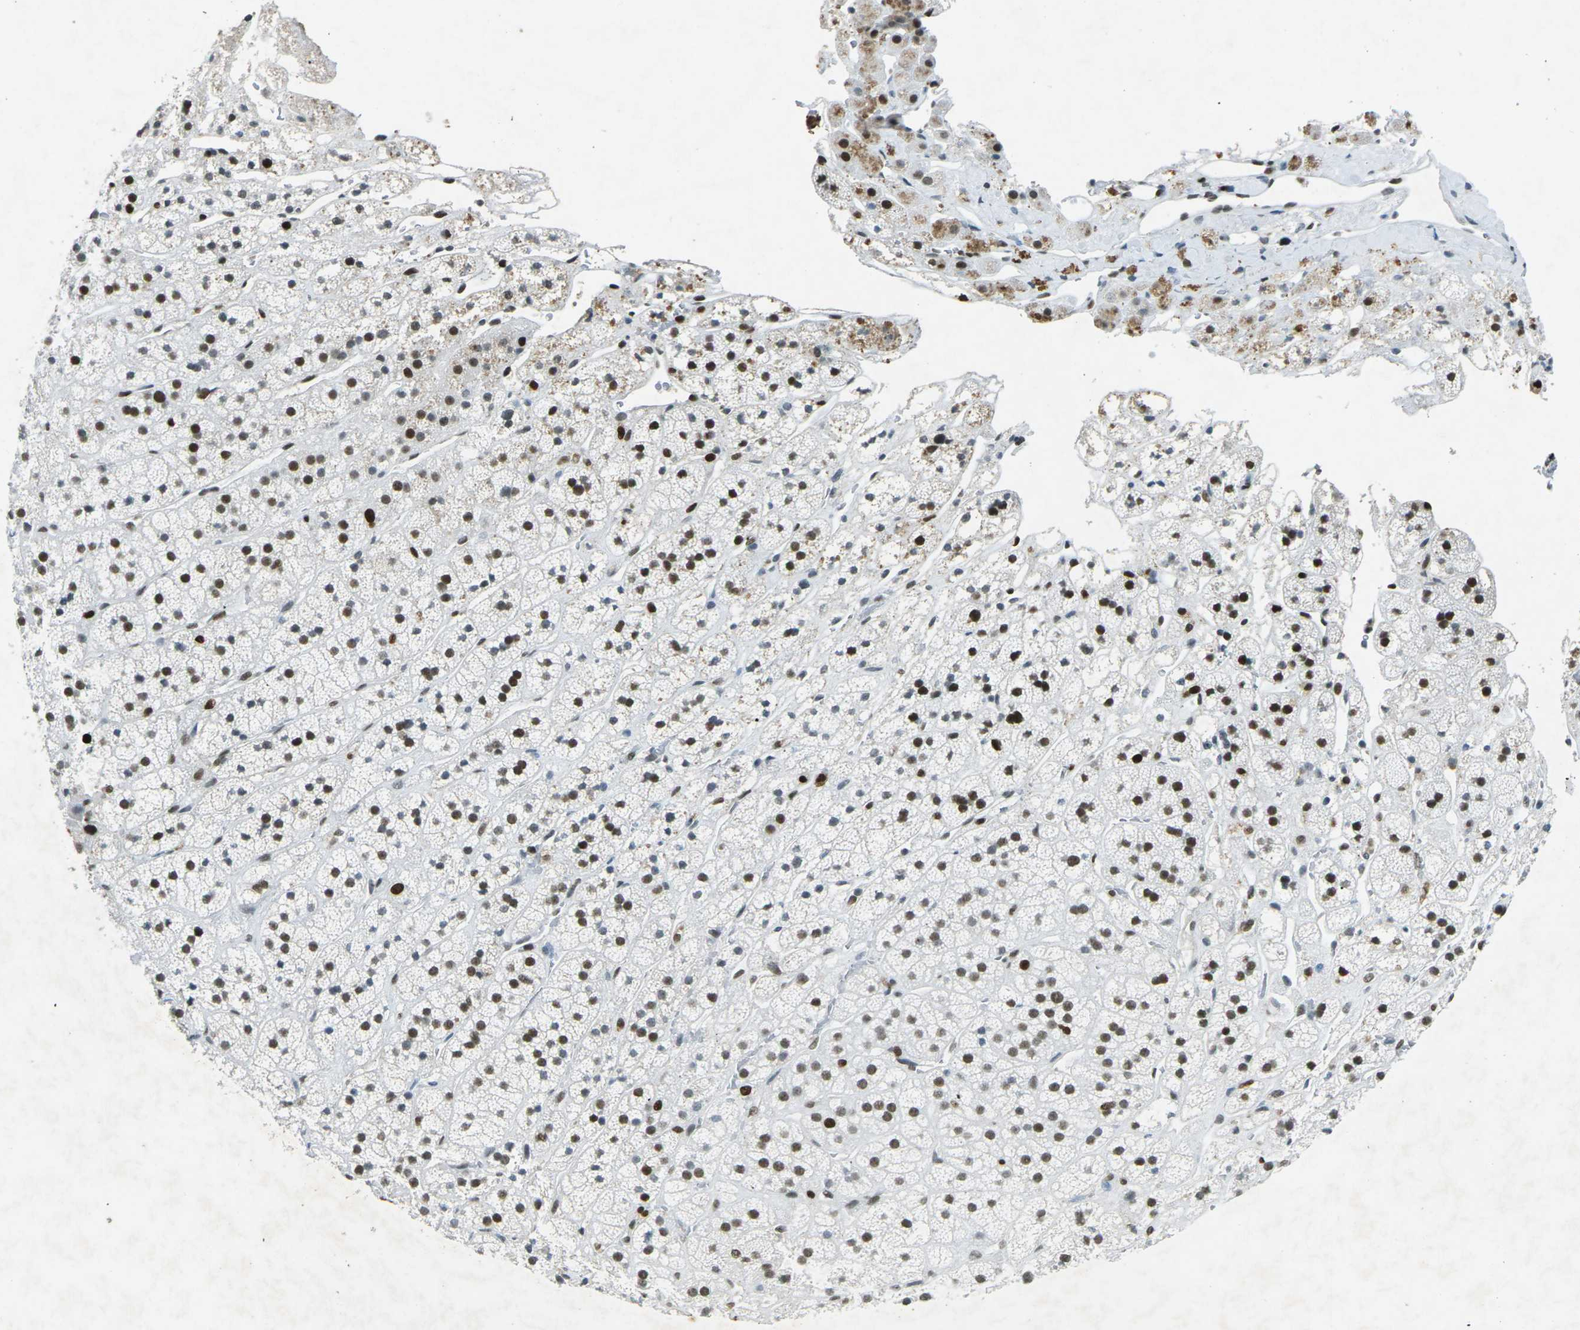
{"staining": {"intensity": "strong", "quantity": ">75%", "location": "nuclear"}, "tissue": "adrenal gland", "cell_type": "Glandular cells", "image_type": "normal", "snomed": [{"axis": "morphology", "description": "Normal tissue, NOS"}, {"axis": "topography", "description": "Adrenal gland"}], "caption": "Glandular cells demonstrate strong nuclear staining in about >75% of cells in normal adrenal gland. The protein is shown in brown color, while the nuclei are stained blue.", "gene": "RB1", "patient": {"sex": "male", "age": 56}}